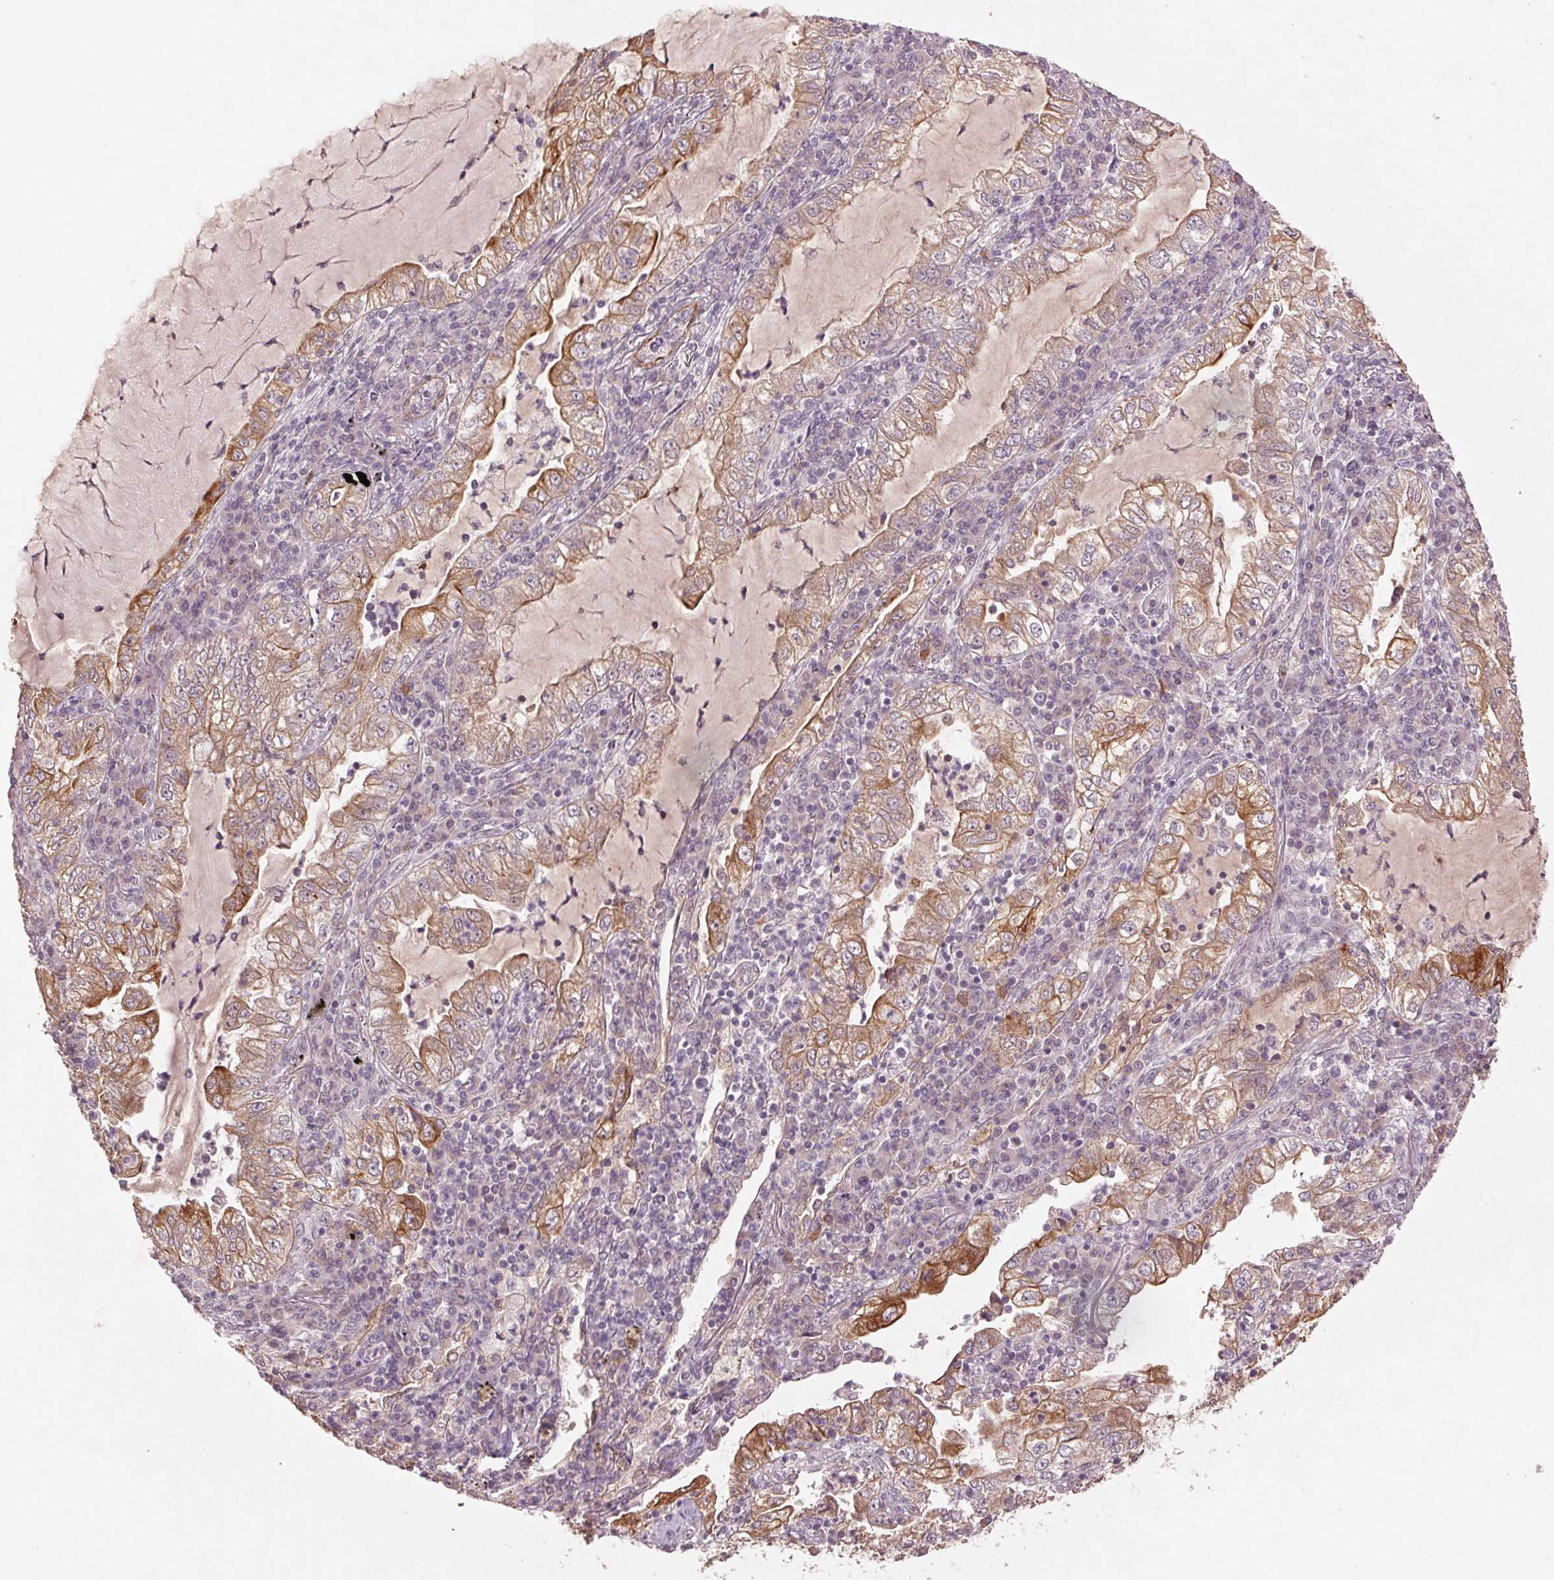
{"staining": {"intensity": "moderate", "quantity": ">75%", "location": "cytoplasmic/membranous"}, "tissue": "lung cancer", "cell_type": "Tumor cells", "image_type": "cancer", "snomed": [{"axis": "morphology", "description": "Adenocarcinoma, NOS"}, {"axis": "topography", "description": "Lung"}], "caption": "Moderate cytoplasmic/membranous protein staining is present in approximately >75% of tumor cells in adenocarcinoma (lung).", "gene": "SMLR1", "patient": {"sex": "female", "age": 73}}